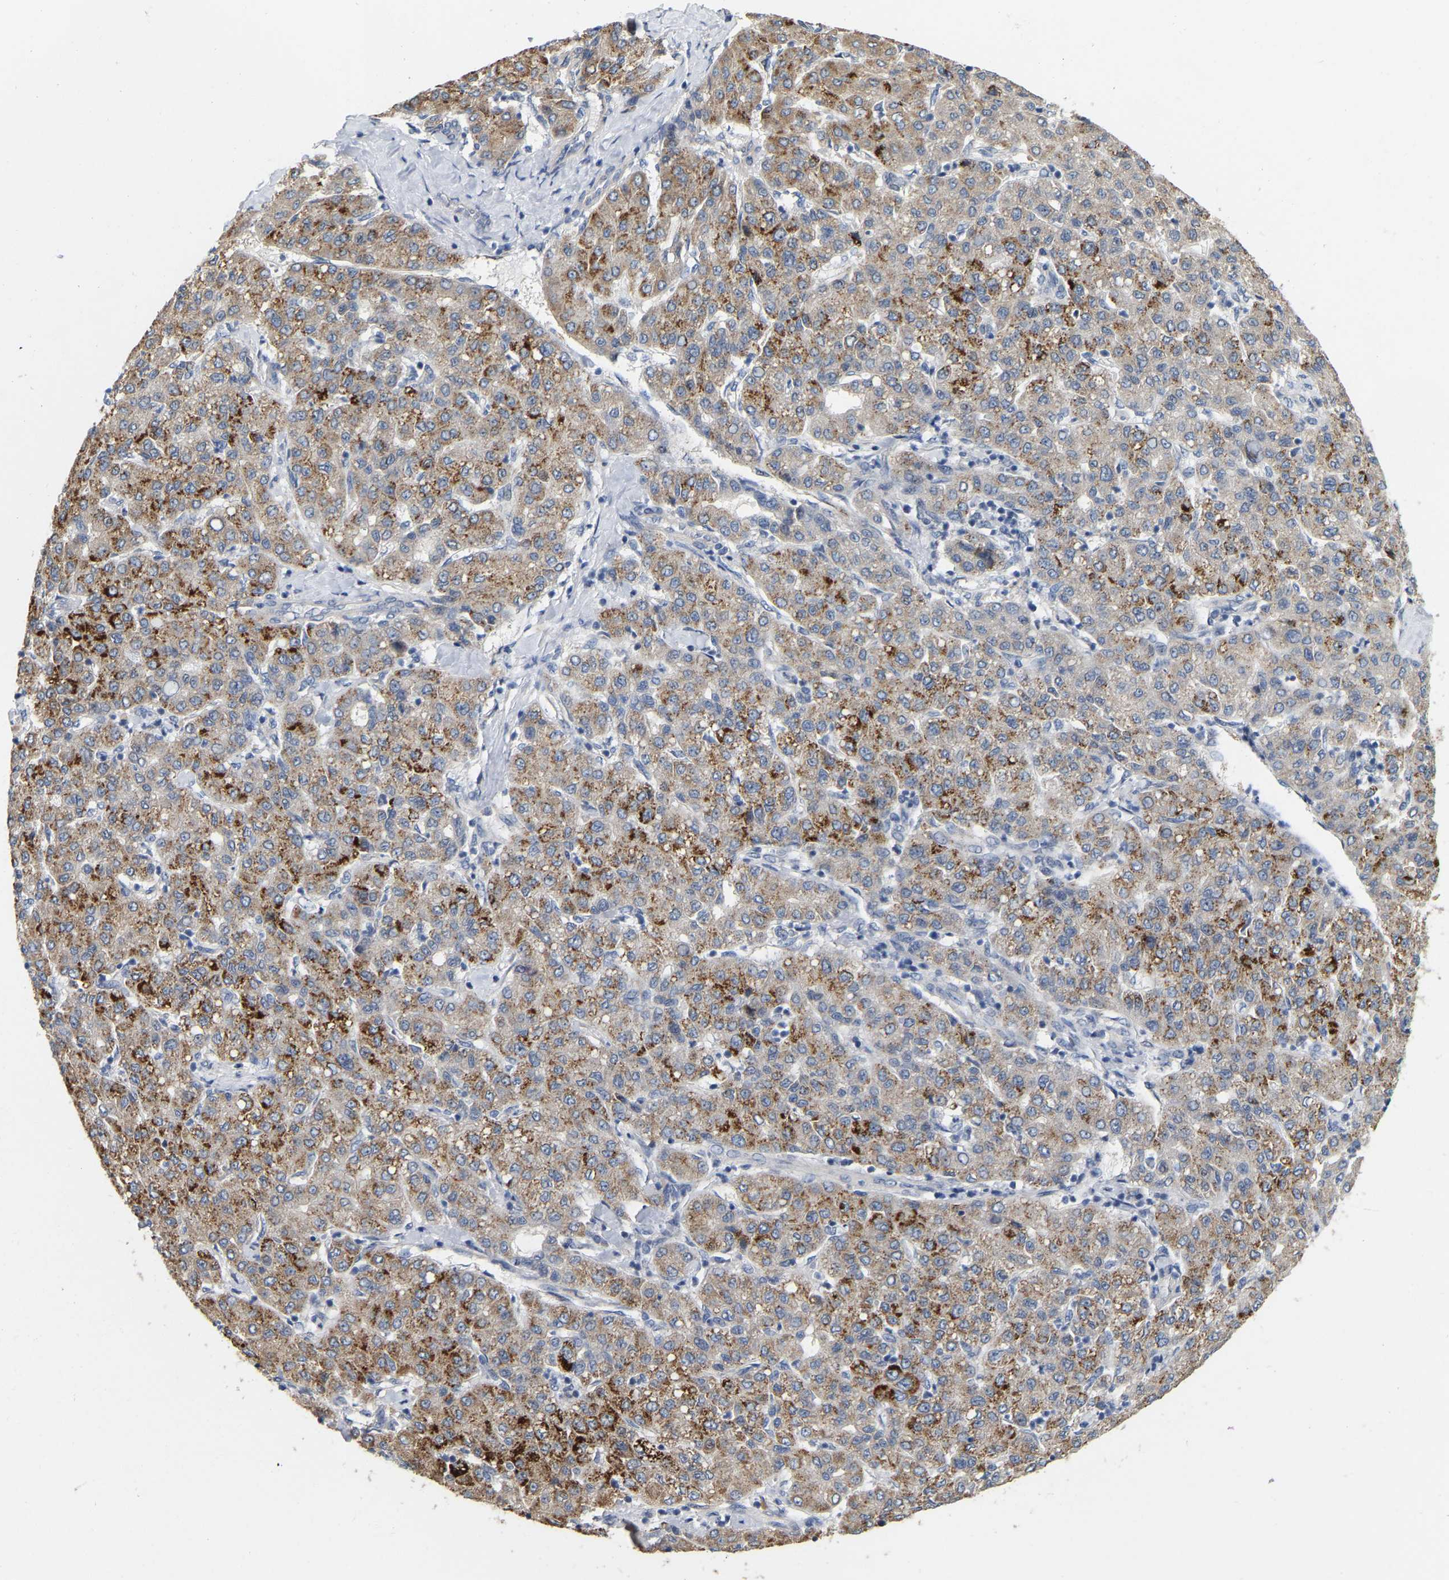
{"staining": {"intensity": "strong", "quantity": "25%-75%", "location": "cytoplasmic/membranous"}, "tissue": "liver cancer", "cell_type": "Tumor cells", "image_type": "cancer", "snomed": [{"axis": "morphology", "description": "Carcinoma, Hepatocellular, NOS"}, {"axis": "topography", "description": "Liver"}], "caption": "The immunohistochemical stain shows strong cytoplasmic/membranous positivity in tumor cells of liver hepatocellular carcinoma tissue.", "gene": "SSH1", "patient": {"sex": "male", "age": 65}}